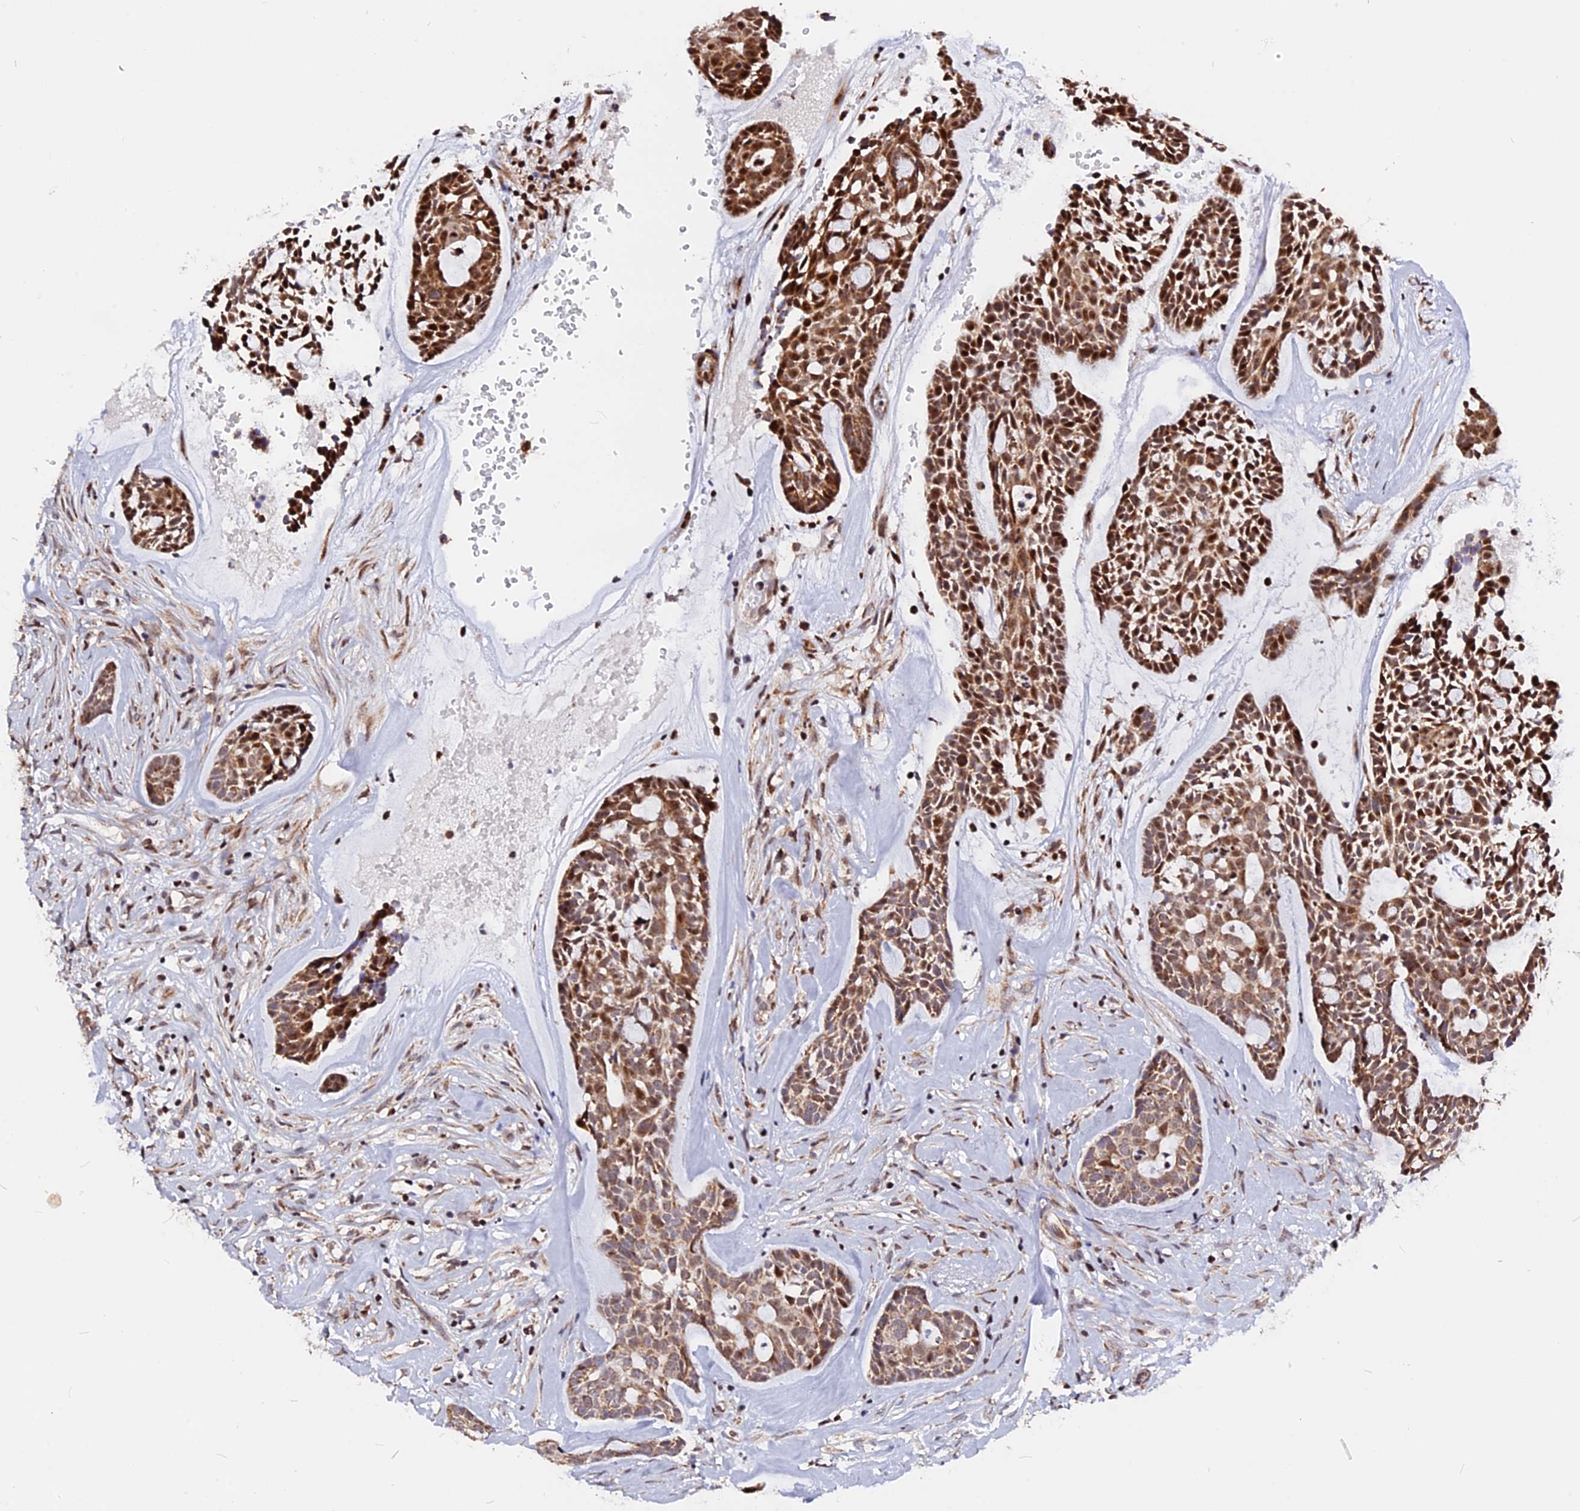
{"staining": {"intensity": "moderate", "quantity": ">75%", "location": "cytoplasmic/membranous,nuclear"}, "tissue": "head and neck cancer", "cell_type": "Tumor cells", "image_type": "cancer", "snomed": [{"axis": "morphology", "description": "Normal tissue, NOS"}, {"axis": "morphology", "description": "Adenocarcinoma, NOS"}, {"axis": "topography", "description": "Subcutis"}, {"axis": "topography", "description": "Nasopharynx"}, {"axis": "topography", "description": "Head-Neck"}], "caption": "IHC micrograph of human head and neck cancer stained for a protein (brown), which displays medium levels of moderate cytoplasmic/membranous and nuclear staining in approximately >75% of tumor cells.", "gene": "FAM174C", "patient": {"sex": "female", "age": 73}}